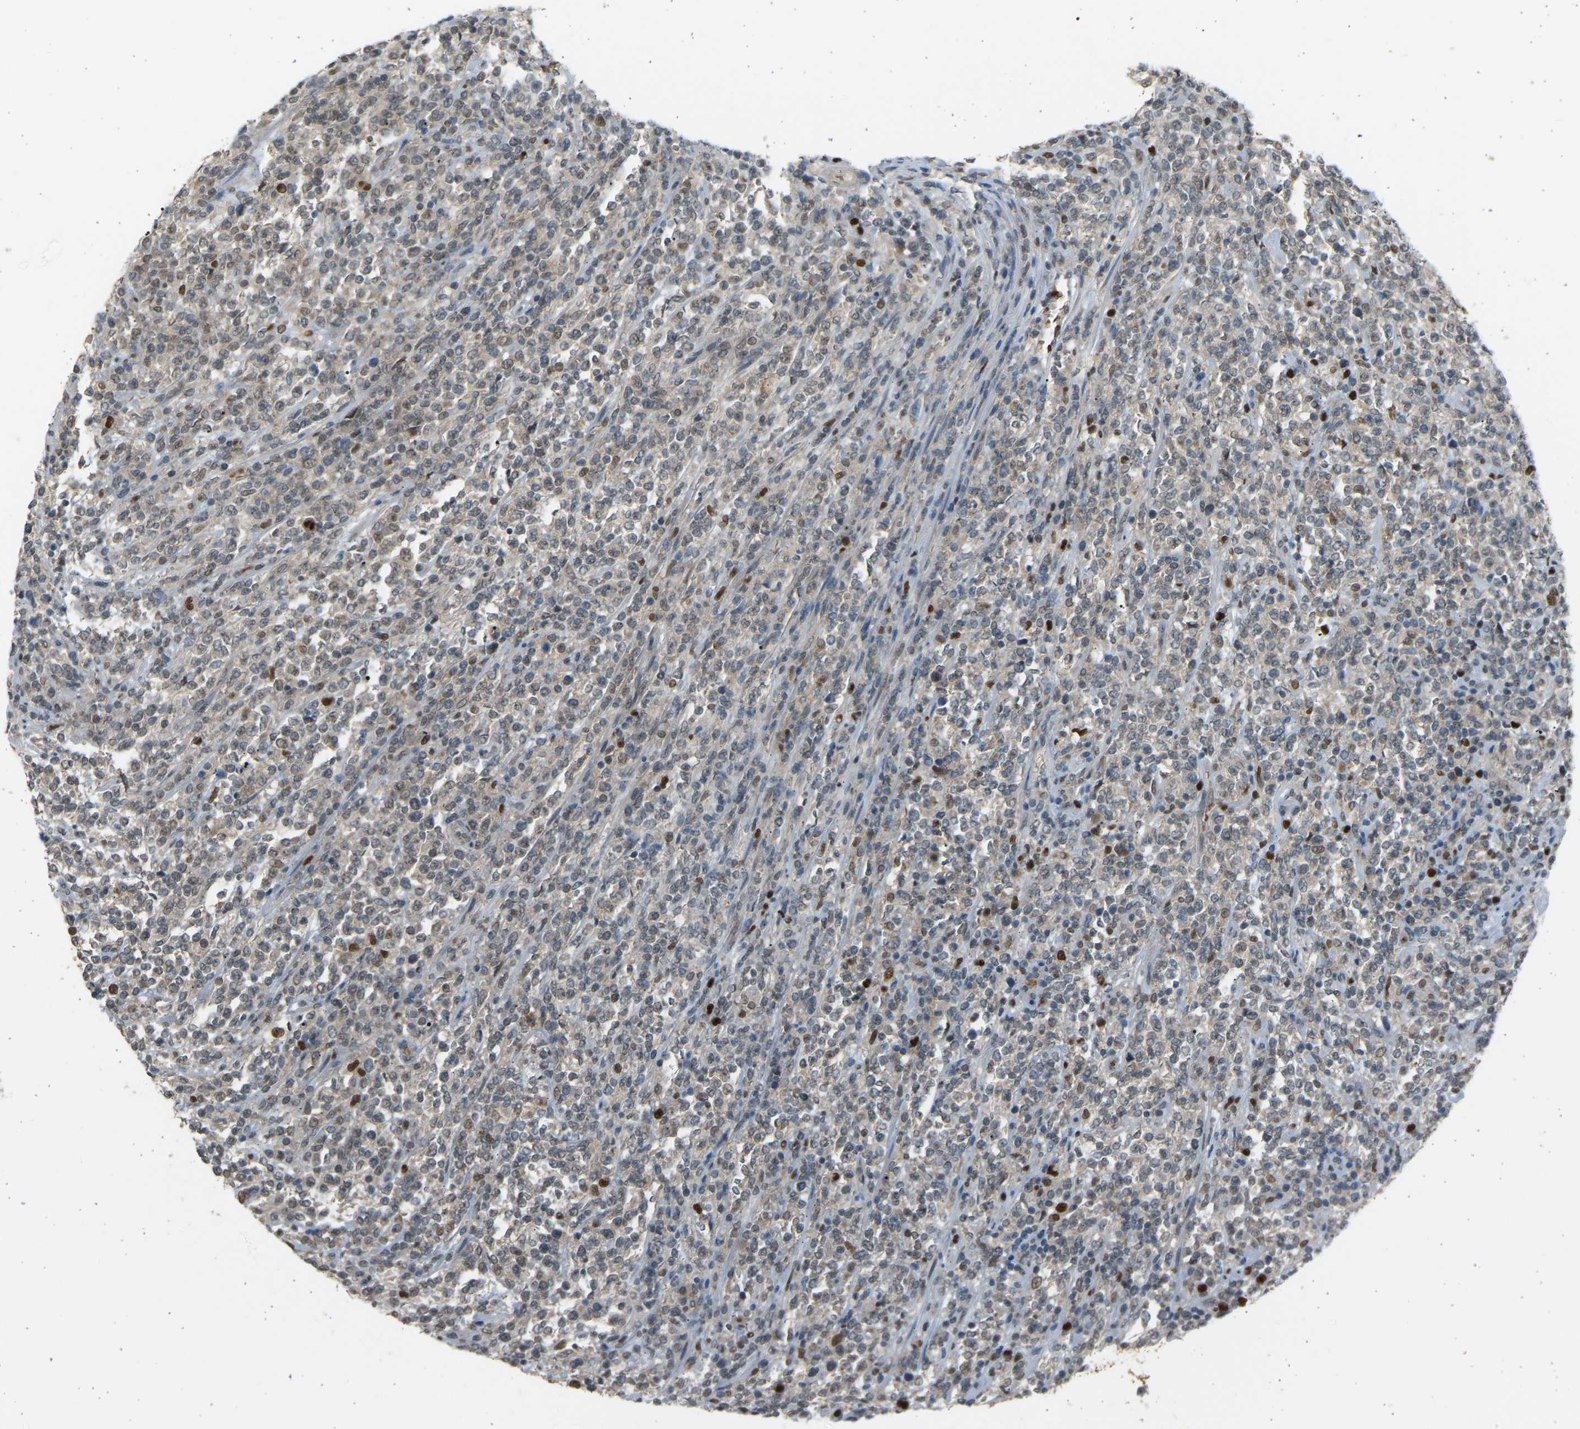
{"staining": {"intensity": "moderate", "quantity": "<25%", "location": "nuclear"}, "tissue": "lymphoma", "cell_type": "Tumor cells", "image_type": "cancer", "snomed": [{"axis": "morphology", "description": "Malignant lymphoma, non-Hodgkin's type, High grade"}, {"axis": "topography", "description": "Soft tissue"}], "caption": "Lymphoma stained with a brown dye demonstrates moderate nuclear positive positivity in about <25% of tumor cells.", "gene": "BIRC2", "patient": {"sex": "male", "age": 18}}